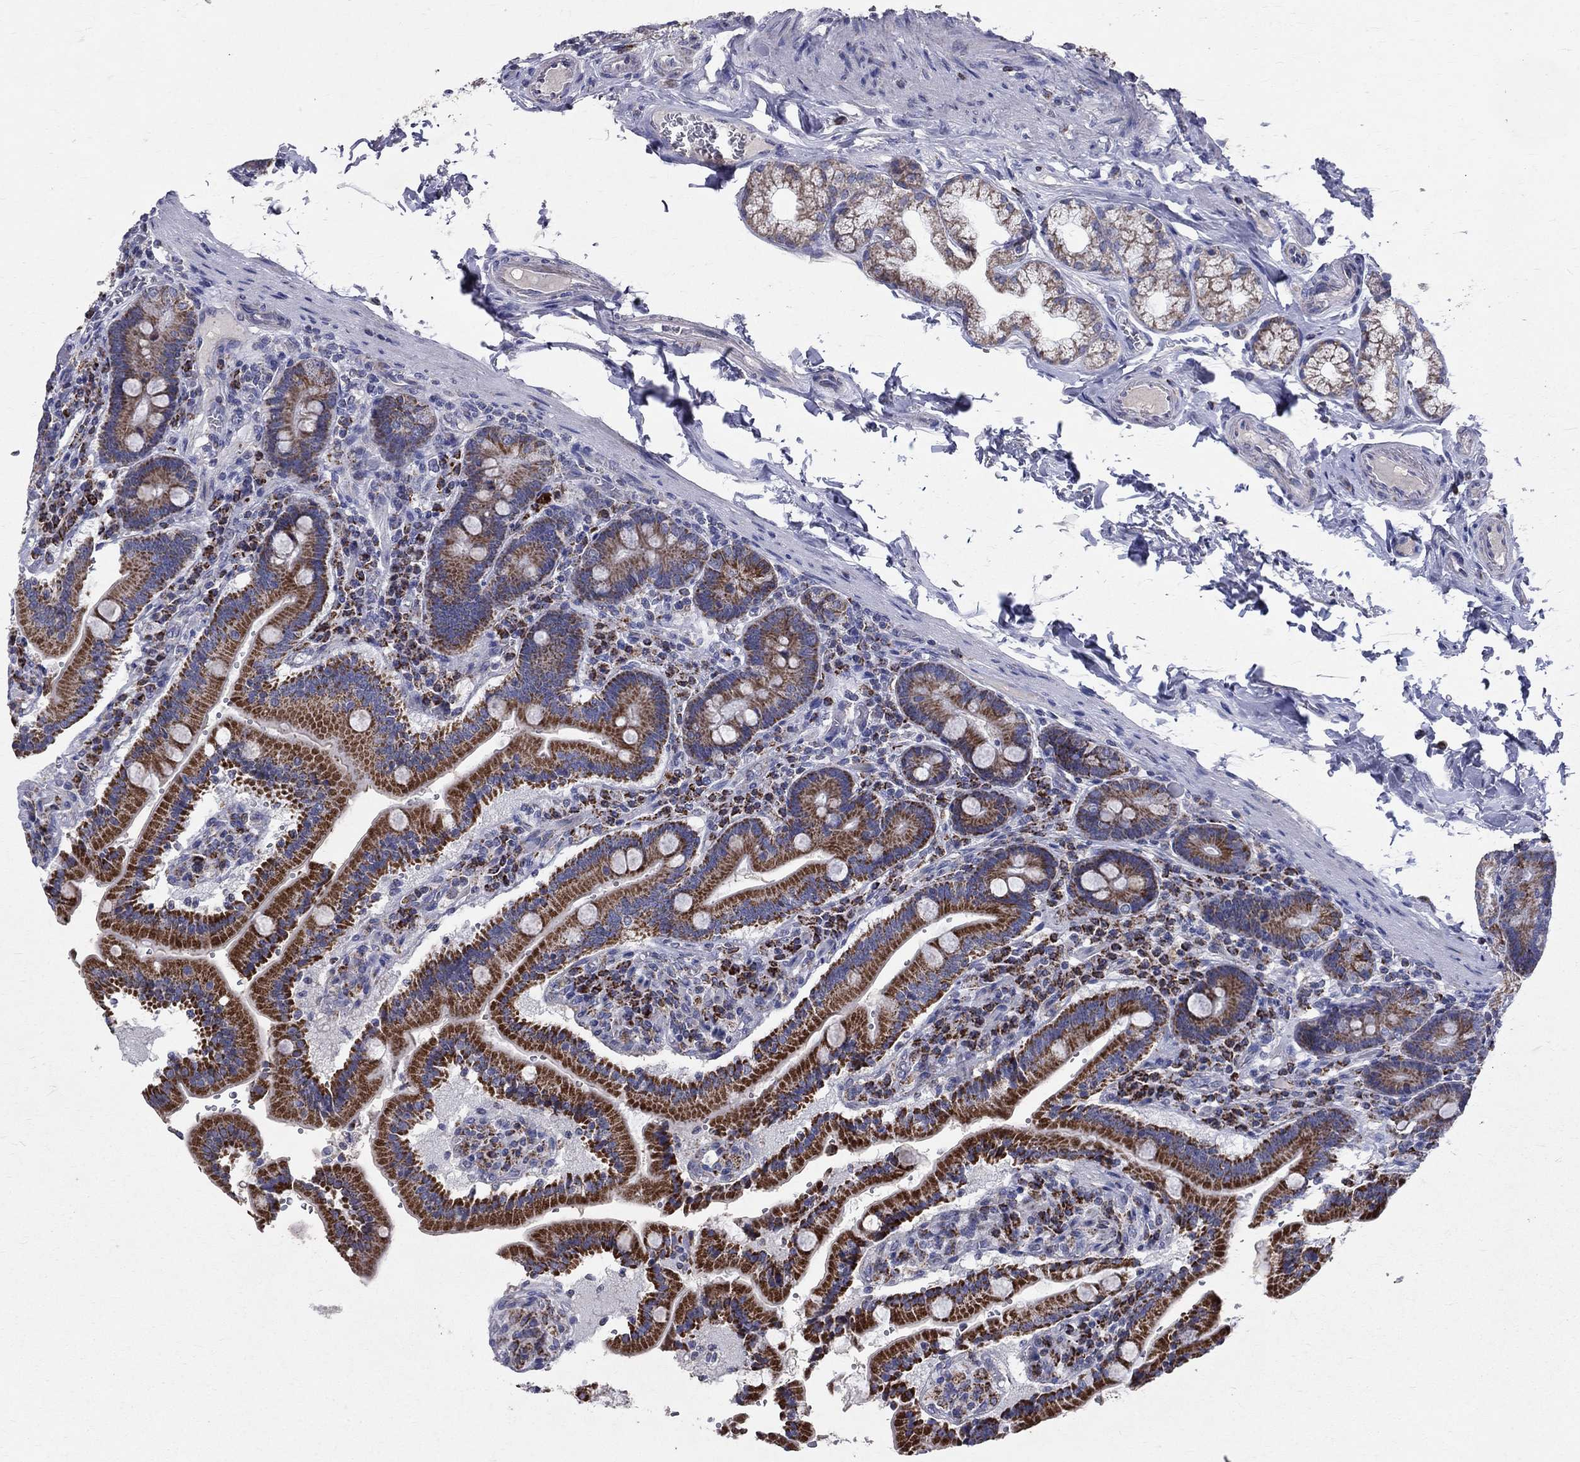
{"staining": {"intensity": "strong", "quantity": "25%-75%", "location": "cytoplasmic/membranous"}, "tissue": "duodenum", "cell_type": "Glandular cells", "image_type": "normal", "snomed": [{"axis": "morphology", "description": "Normal tissue, NOS"}, {"axis": "topography", "description": "Duodenum"}], "caption": "Immunohistochemistry (IHC) (DAB) staining of normal human duodenum demonstrates strong cytoplasmic/membranous protein expression in about 25%-75% of glandular cells.", "gene": "SLC4A10", "patient": {"sex": "female", "age": 62}}